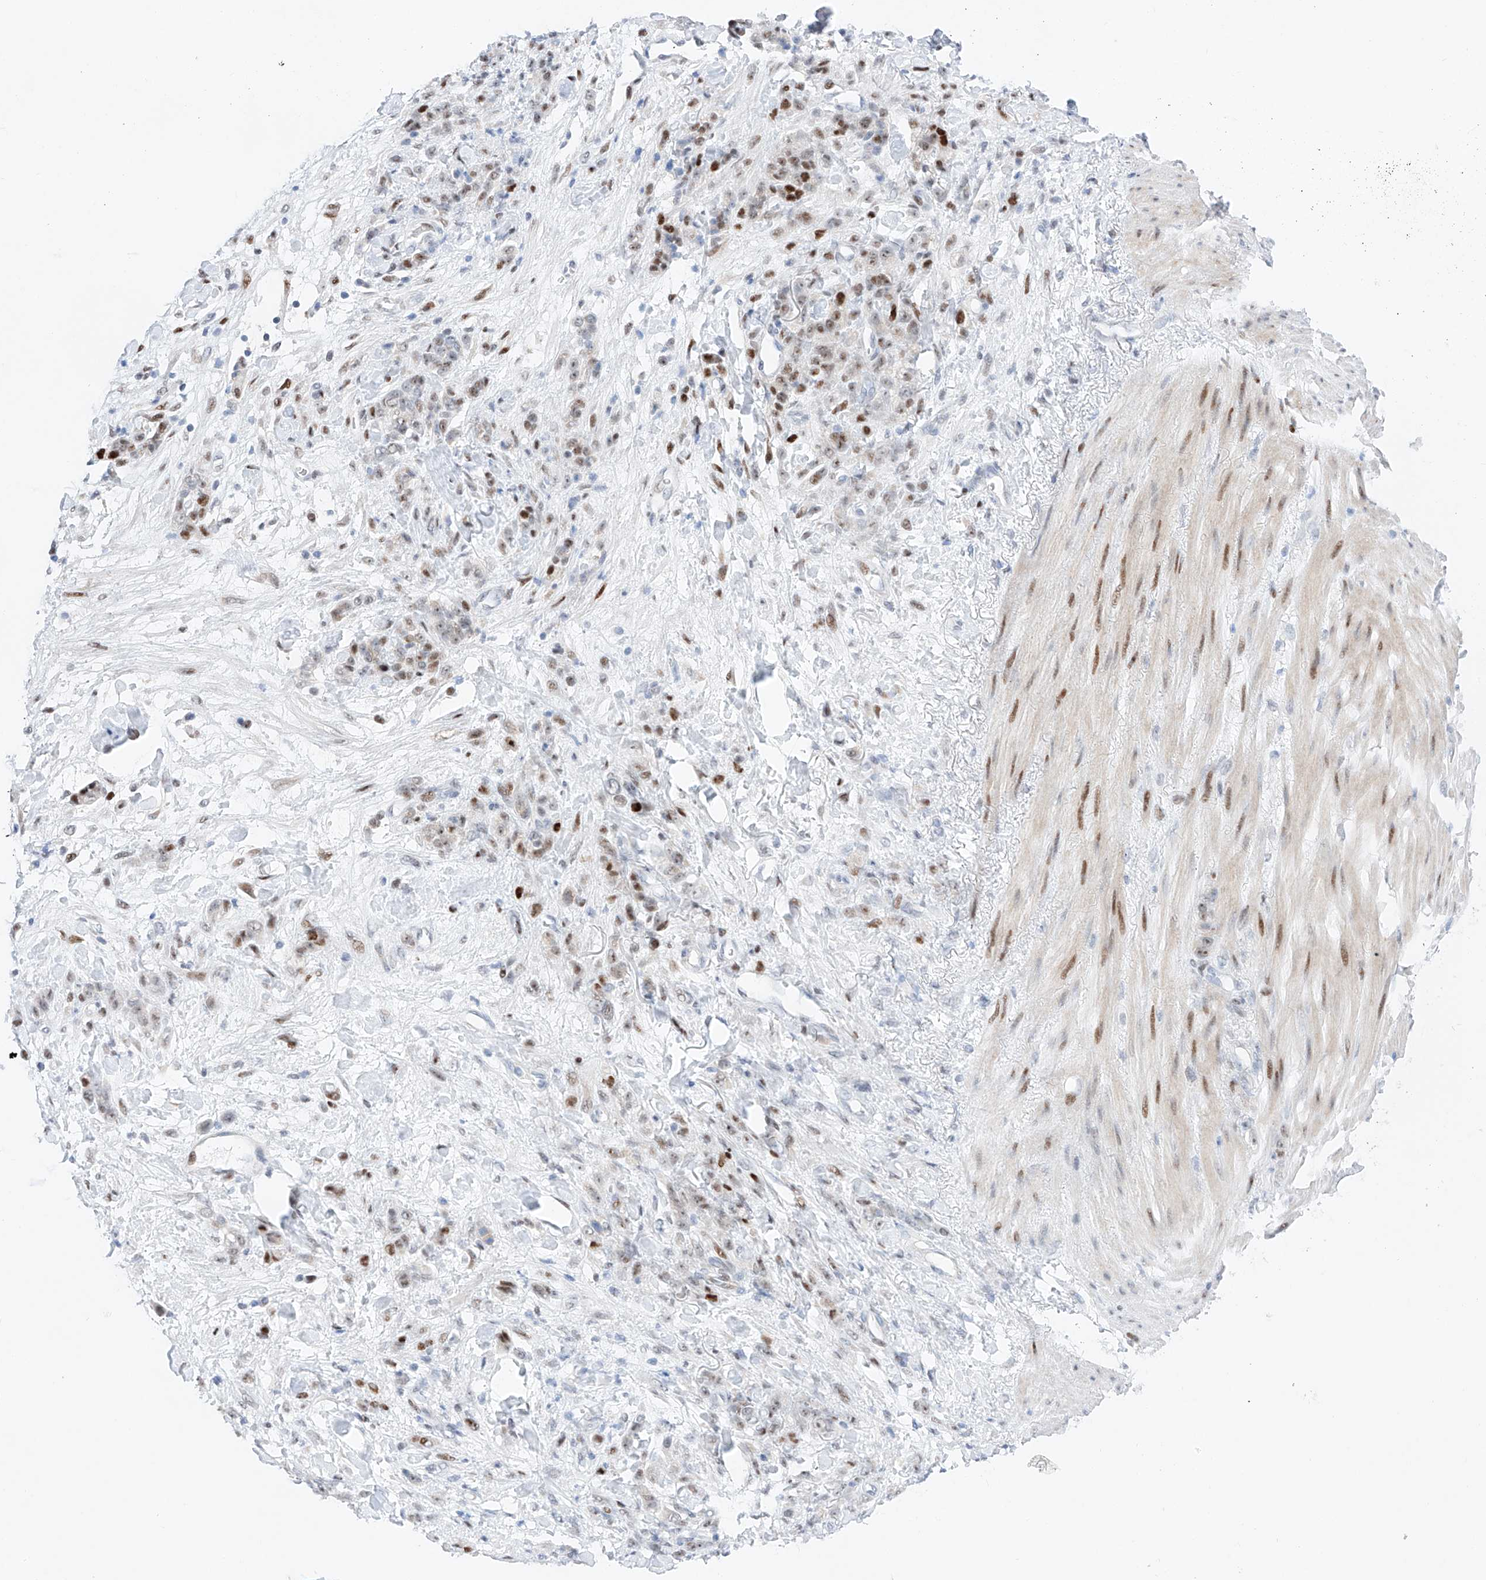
{"staining": {"intensity": "moderate", "quantity": "25%-75%", "location": "nuclear"}, "tissue": "stomach cancer", "cell_type": "Tumor cells", "image_type": "cancer", "snomed": [{"axis": "morphology", "description": "Normal tissue, NOS"}, {"axis": "morphology", "description": "Adenocarcinoma, NOS"}, {"axis": "topography", "description": "Stomach"}], "caption": "Protein expression analysis of stomach adenocarcinoma demonstrates moderate nuclear expression in about 25%-75% of tumor cells. The protein of interest is shown in brown color, while the nuclei are stained blue.", "gene": "NT5C3B", "patient": {"sex": "male", "age": 82}}